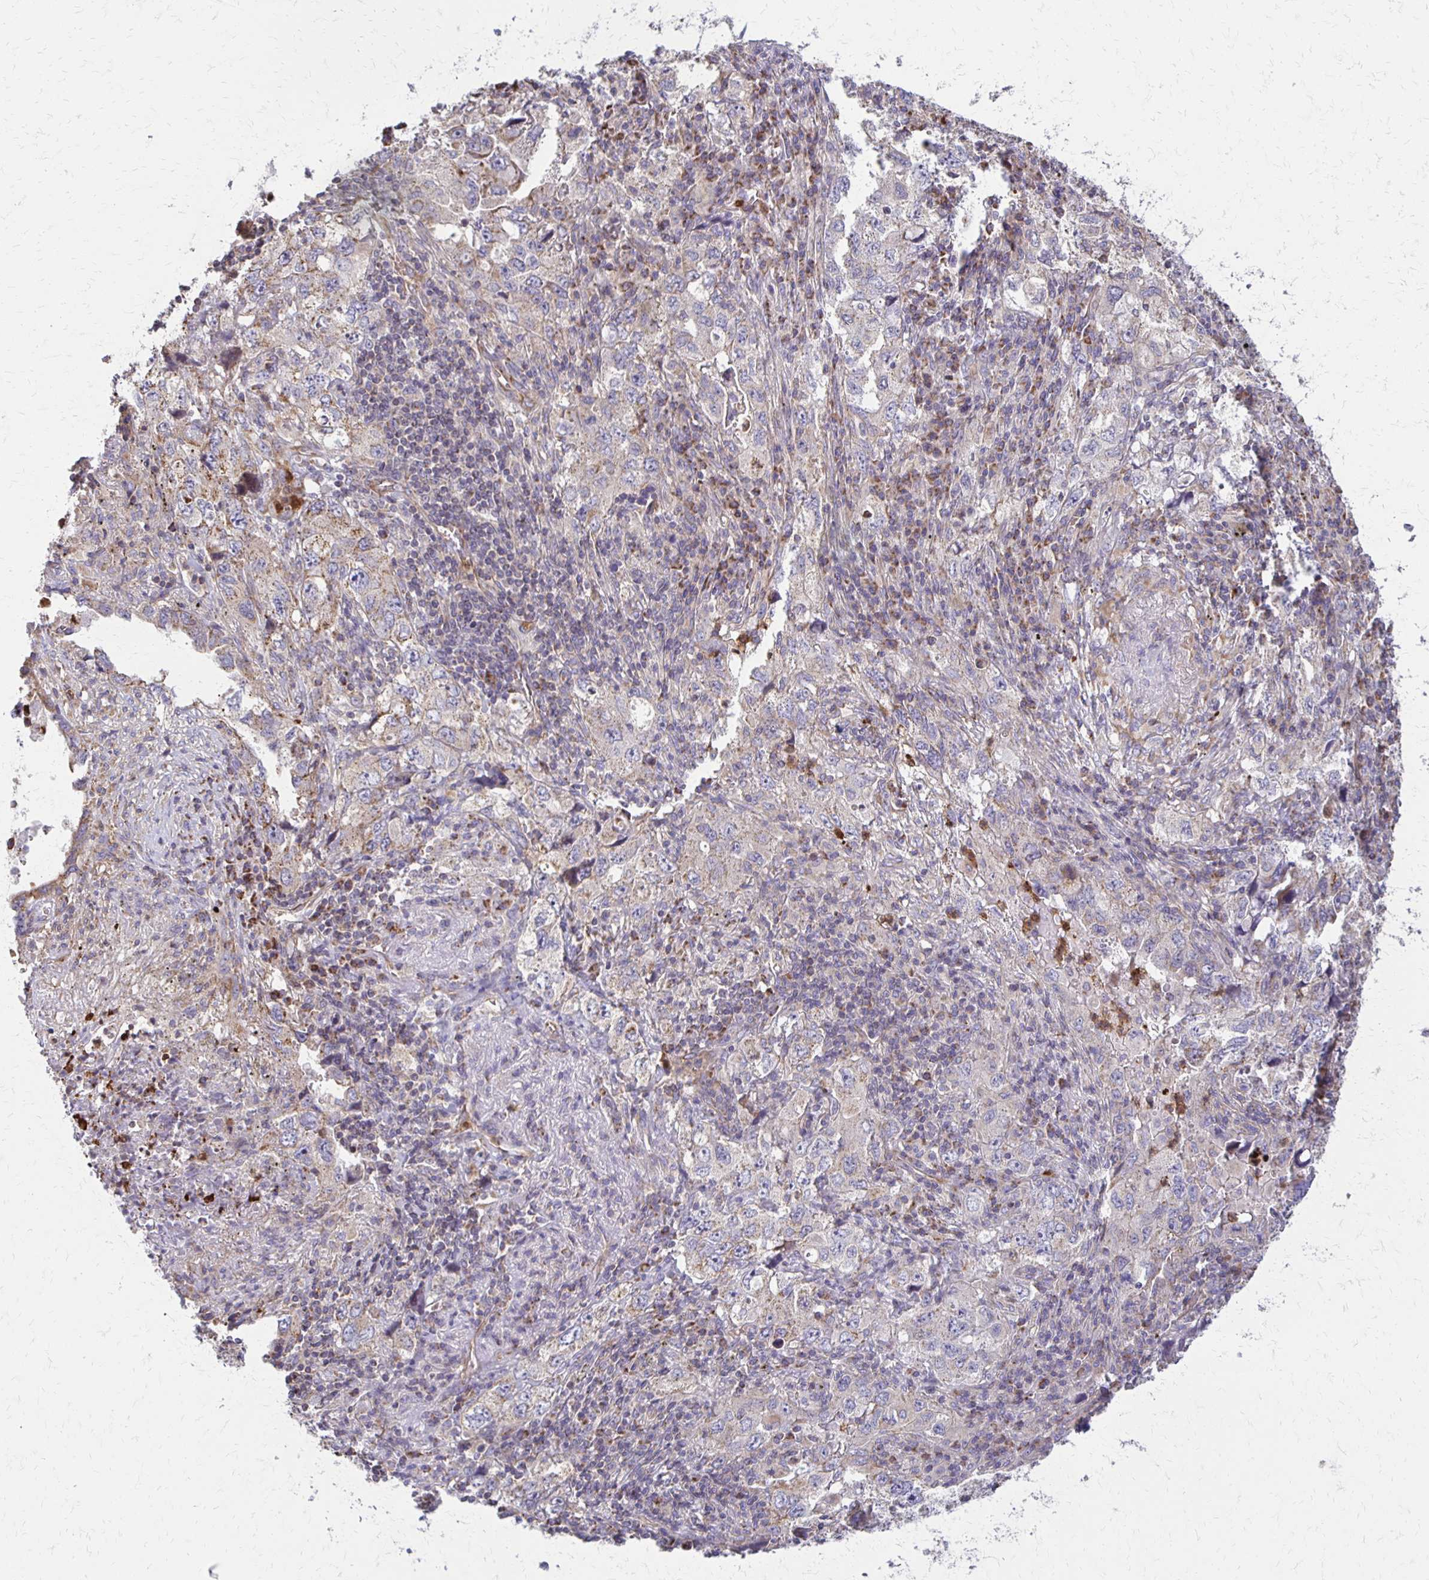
{"staining": {"intensity": "weak", "quantity": "<25%", "location": "cytoplasmic/membranous"}, "tissue": "lung cancer", "cell_type": "Tumor cells", "image_type": "cancer", "snomed": [{"axis": "morphology", "description": "Adenocarcinoma, NOS"}, {"axis": "topography", "description": "Lung"}], "caption": "Immunohistochemistry micrograph of lung cancer (adenocarcinoma) stained for a protein (brown), which demonstrates no expression in tumor cells.", "gene": "EIF4EBP2", "patient": {"sex": "female", "age": 57}}